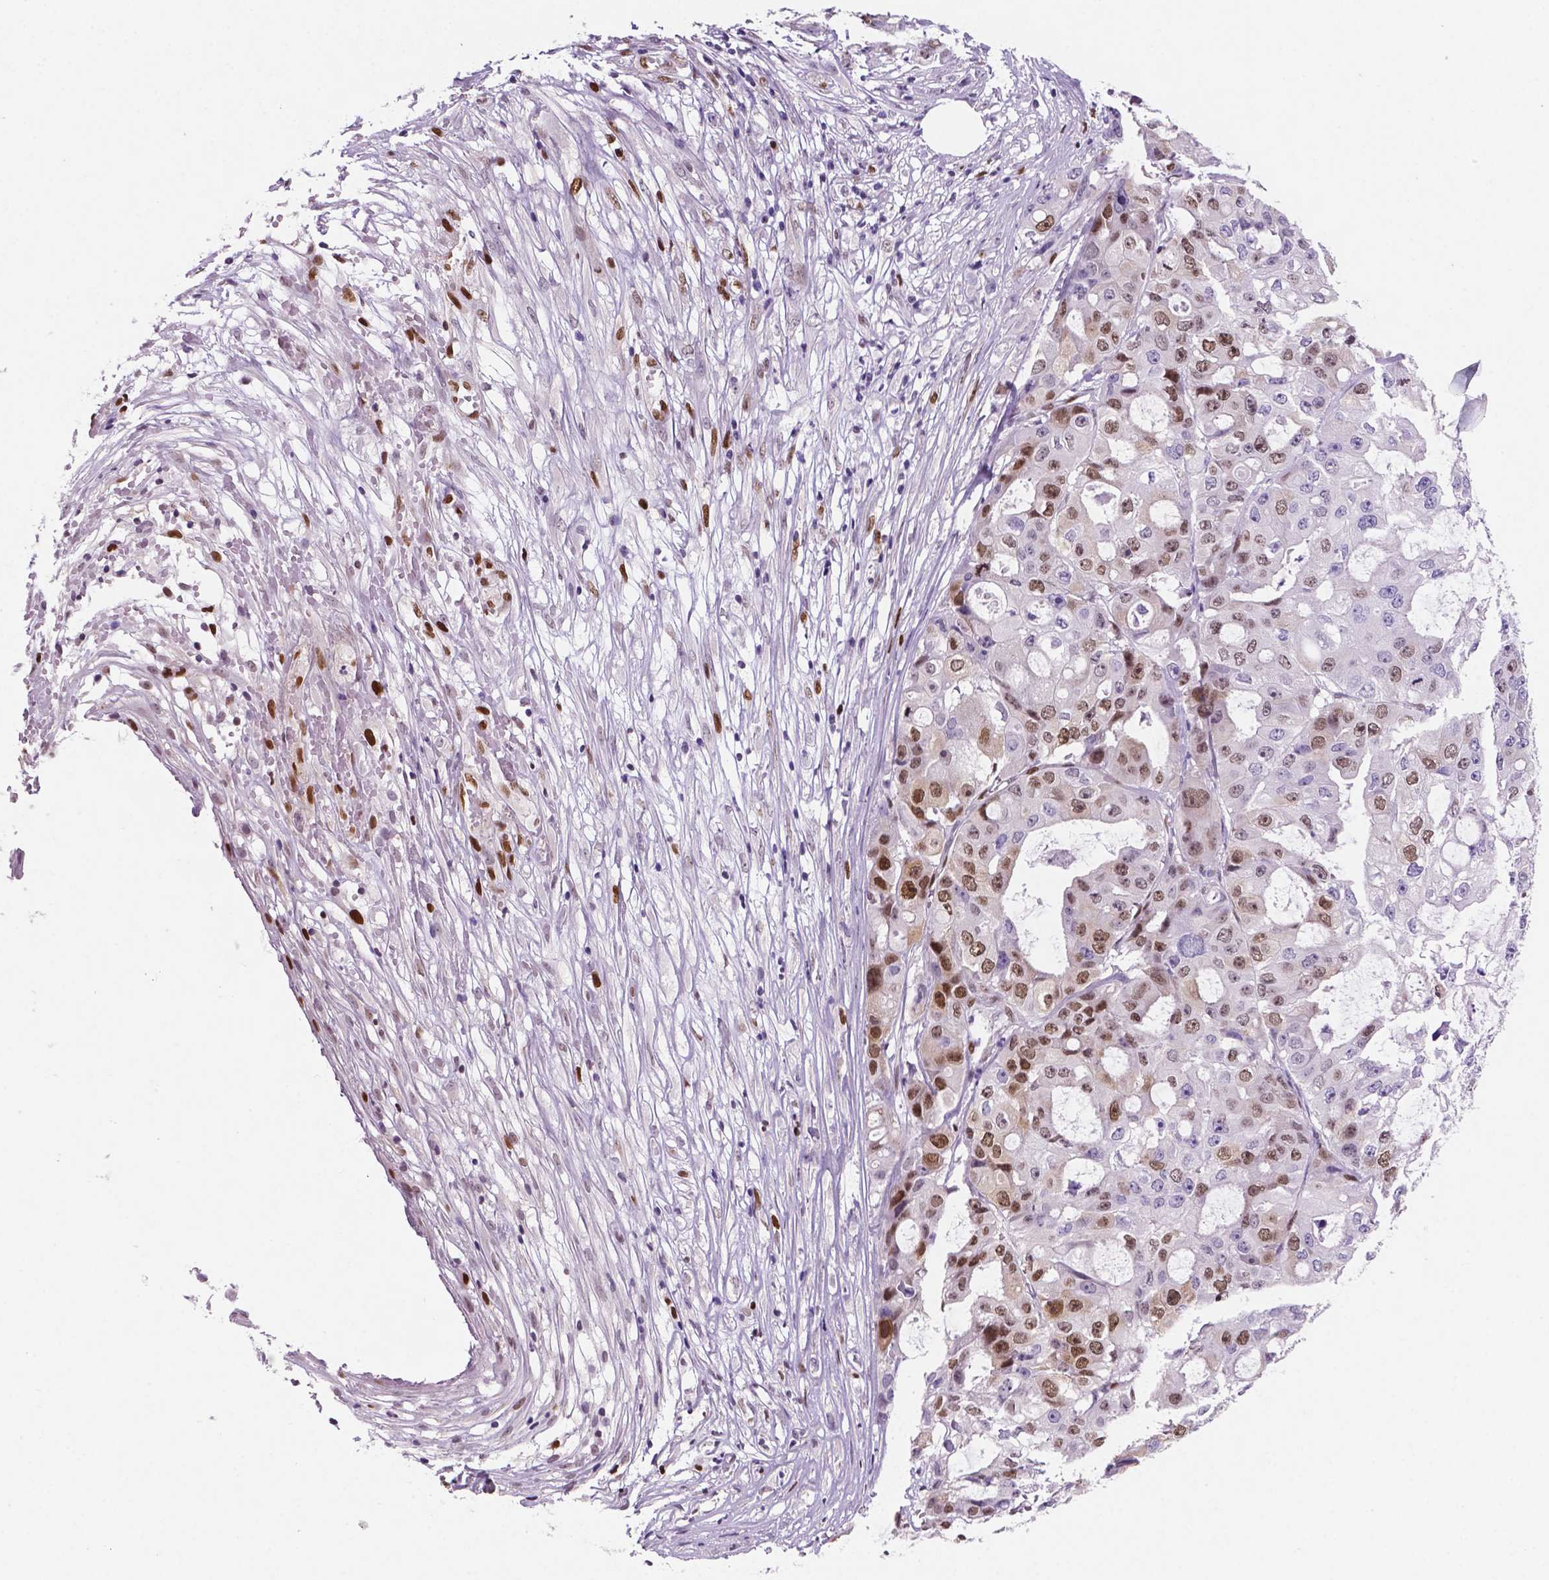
{"staining": {"intensity": "moderate", "quantity": "25%-75%", "location": "nuclear"}, "tissue": "ovarian cancer", "cell_type": "Tumor cells", "image_type": "cancer", "snomed": [{"axis": "morphology", "description": "Cystadenocarcinoma, serous, NOS"}, {"axis": "topography", "description": "Ovary"}], "caption": "A photomicrograph of human ovarian cancer (serous cystadenocarcinoma) stained for a protein displays moderate nuclear brown staining in tumor cells.", "gene": "NCAPH2", "patient": {"sex": "female", "age": 56}}